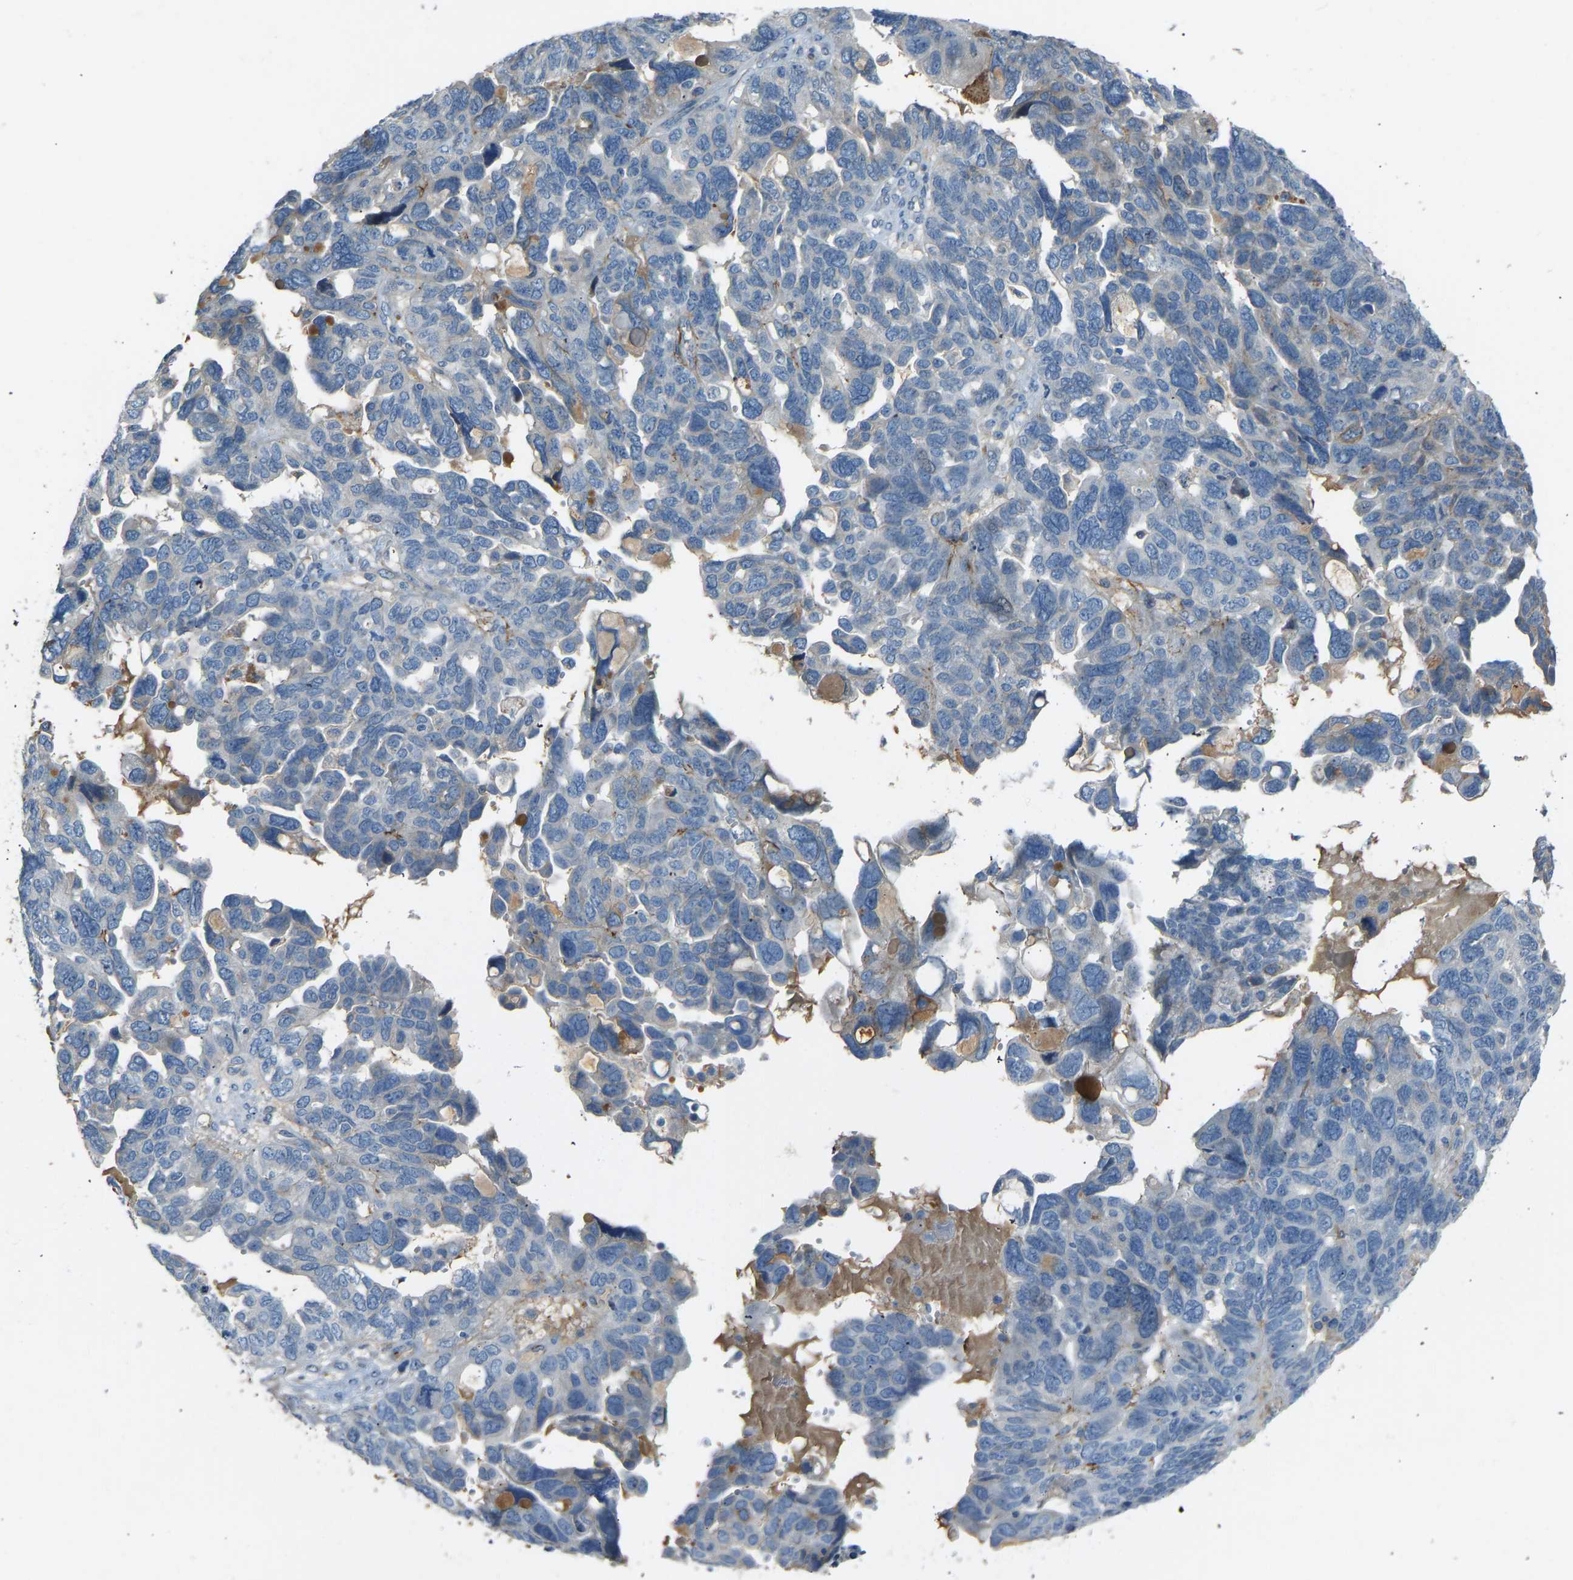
{"staining": {"intensity": "weak", "quantity": "25%-75%", "location": "cytoplasmic/membranous"}, "tissue": "ovarian cancer", "cell_type": "Tumor cells", "image_type": "cancer", "snomed": [{"axis": "morphology", "description": "Cystadenocarcinoma, serous, NOS"}, {"axis": "topography", "description": "Ovary"}], "caption": "Approximately 25%-75% of tumor cells in human ovarian cancer reveal weak cytoplasmic/membranous protein staining as visualized by brown immunohistochemical staining.", "gene": "FBLN2", "patient": {"sex": "female", "age": 79}}